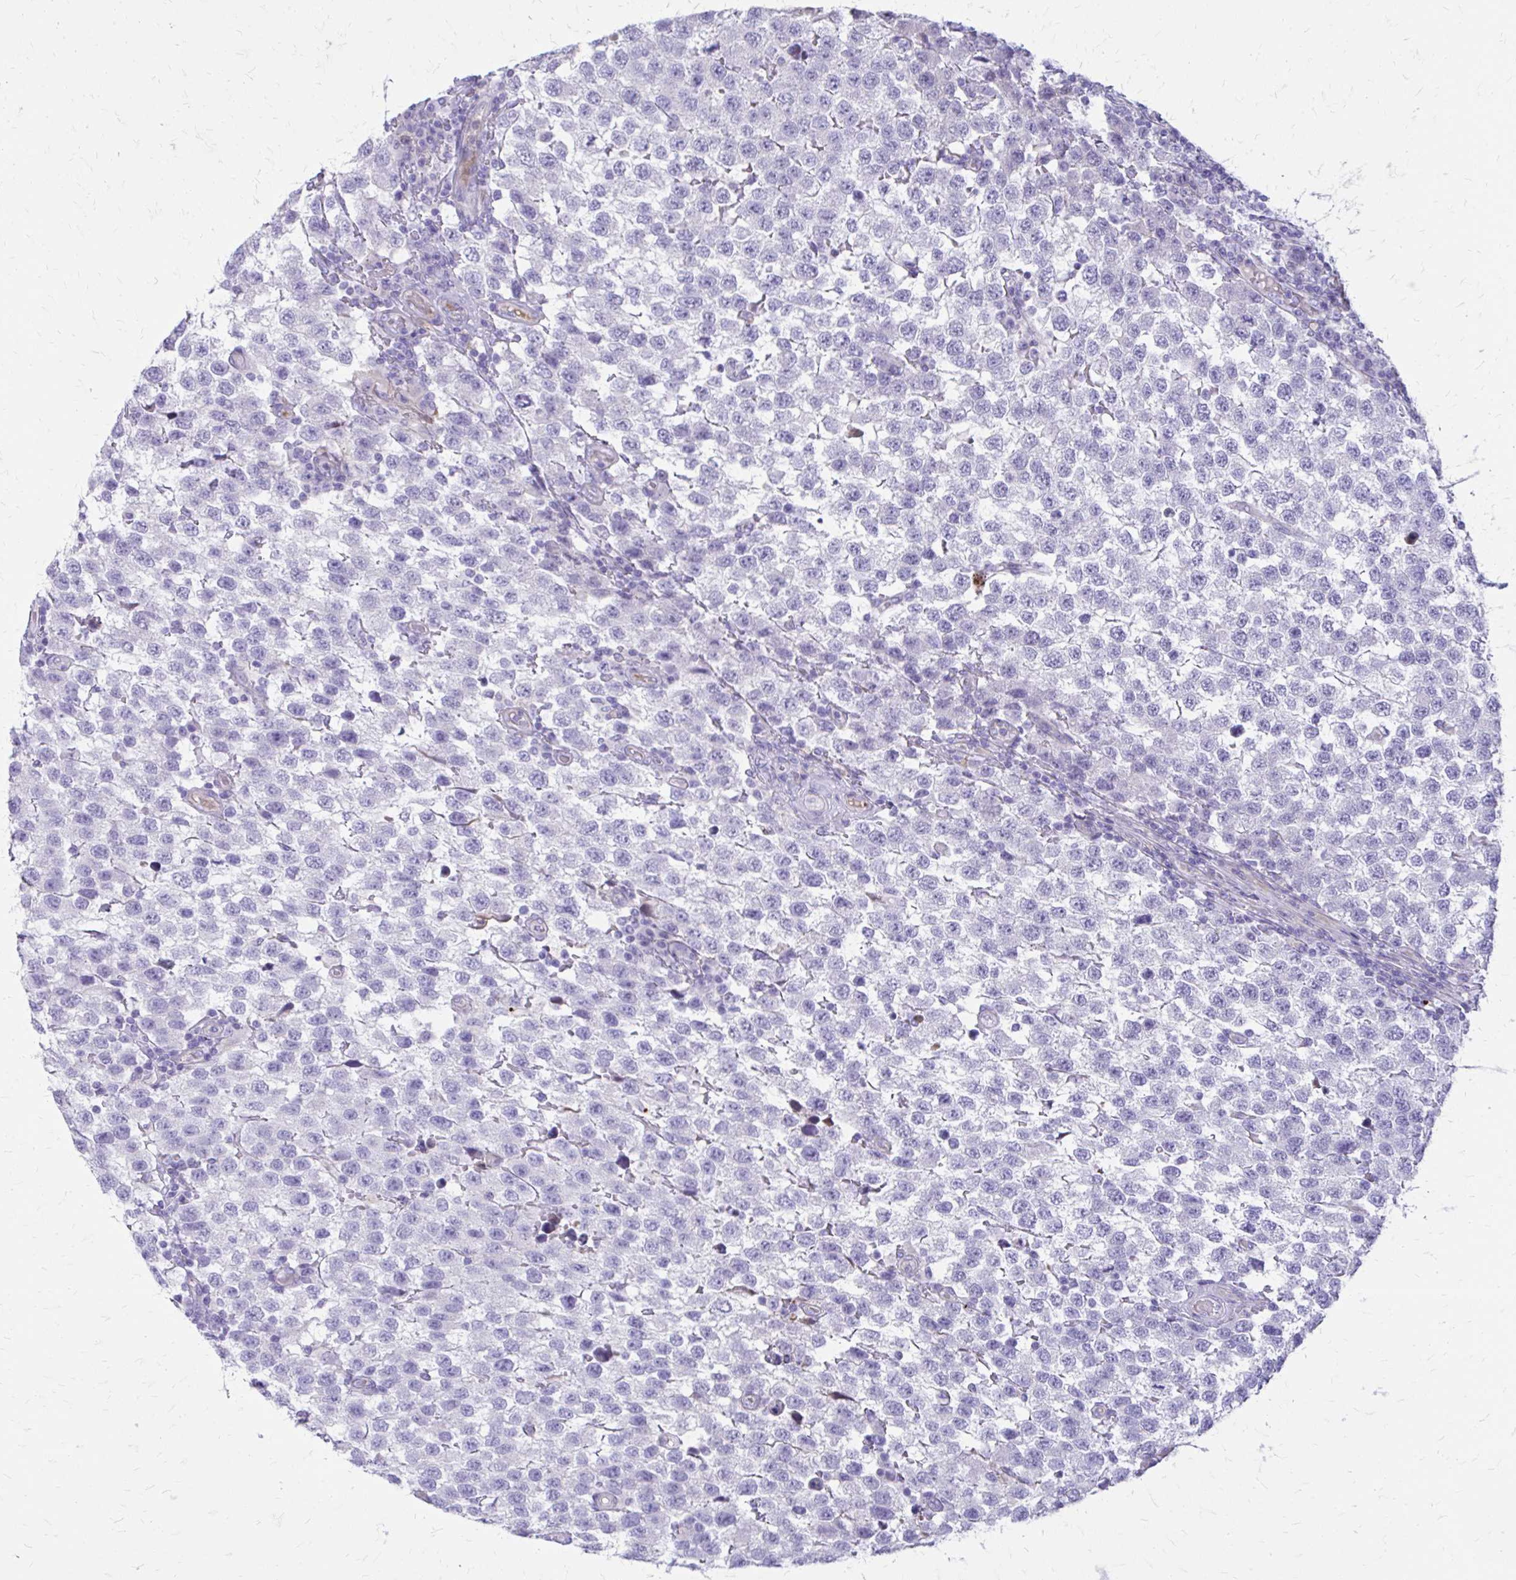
{"staining": {"intensity": "negative", "quantity": "none", "location": "none"}, "tissue": "testis cancer", "cell_type": "Tumor cells", "image_type": "cancer", "snomed": [{"axis": "morphology", "description": "Seminoma, NOS"}, {"axis": "topography", "description": "Testis"}], "caption": "A histopathology image of testis cancer (seminoma) stained for a protein reveals no brown staining in tumor cells.", "gene": "SIGLEC11", "patient": {"sex": "male", "age": 34}}